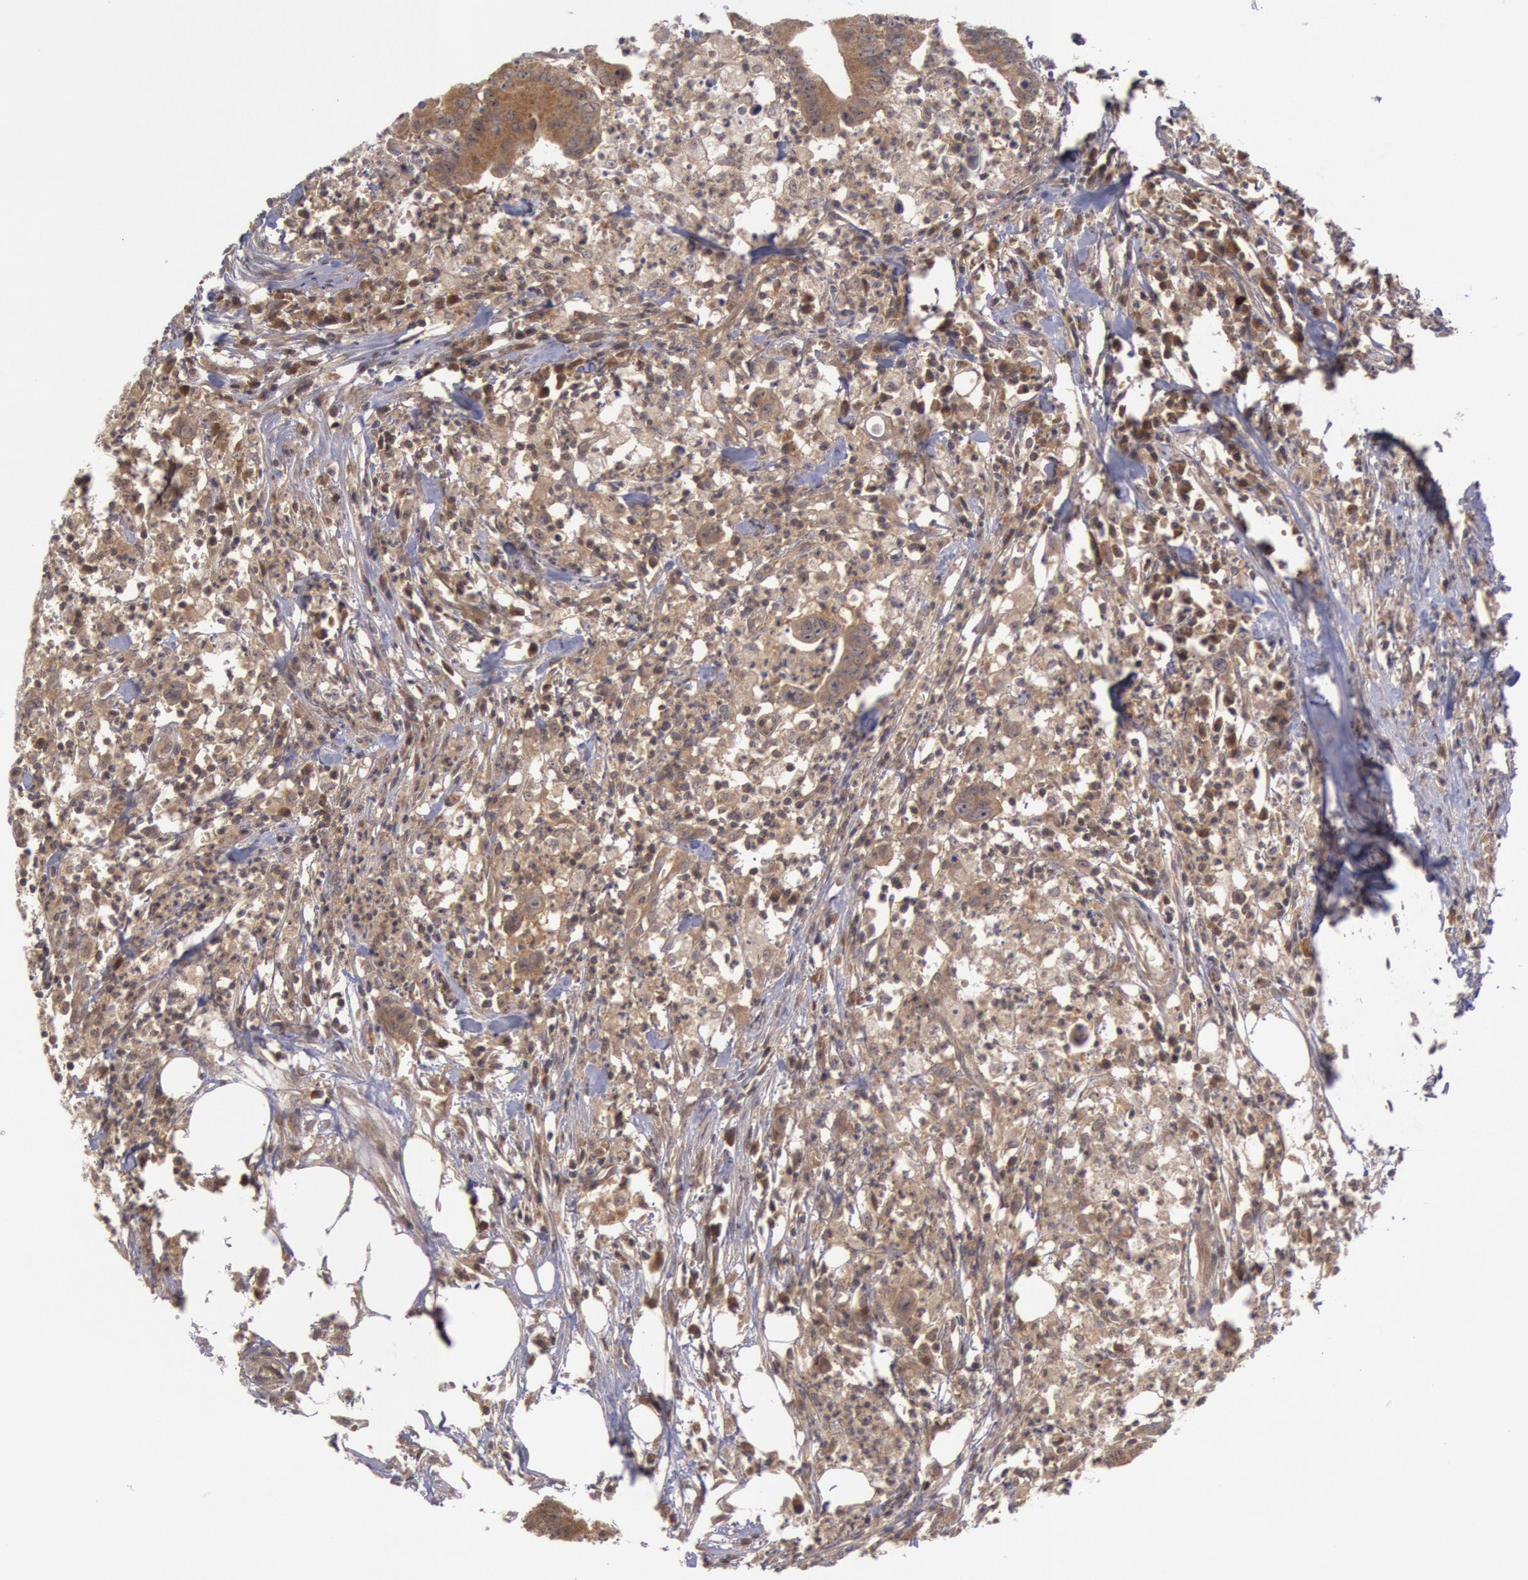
{"staining": {"intensity": "moderate", "quantity": ">75%", "location": "cytoplasmic/membranous"}, "tissue": "colorectal cancer", "cell_type": "Tumor cells", "image_type": "cancer", "snomed": [{"axis": "morphology", "description": "Adenocarcinoma, NOS"}, {"axis": "topography", "description": "Colon"}], "caption": "IHC image of colorectal cancer stained for a protein (brown), which demonstrates medium levels of moderate cytoplasmic/membranous expression in approximately >75% of tumor cells.", "gene": "BRAF", "patient": {"sex": "male", "age": 55}}